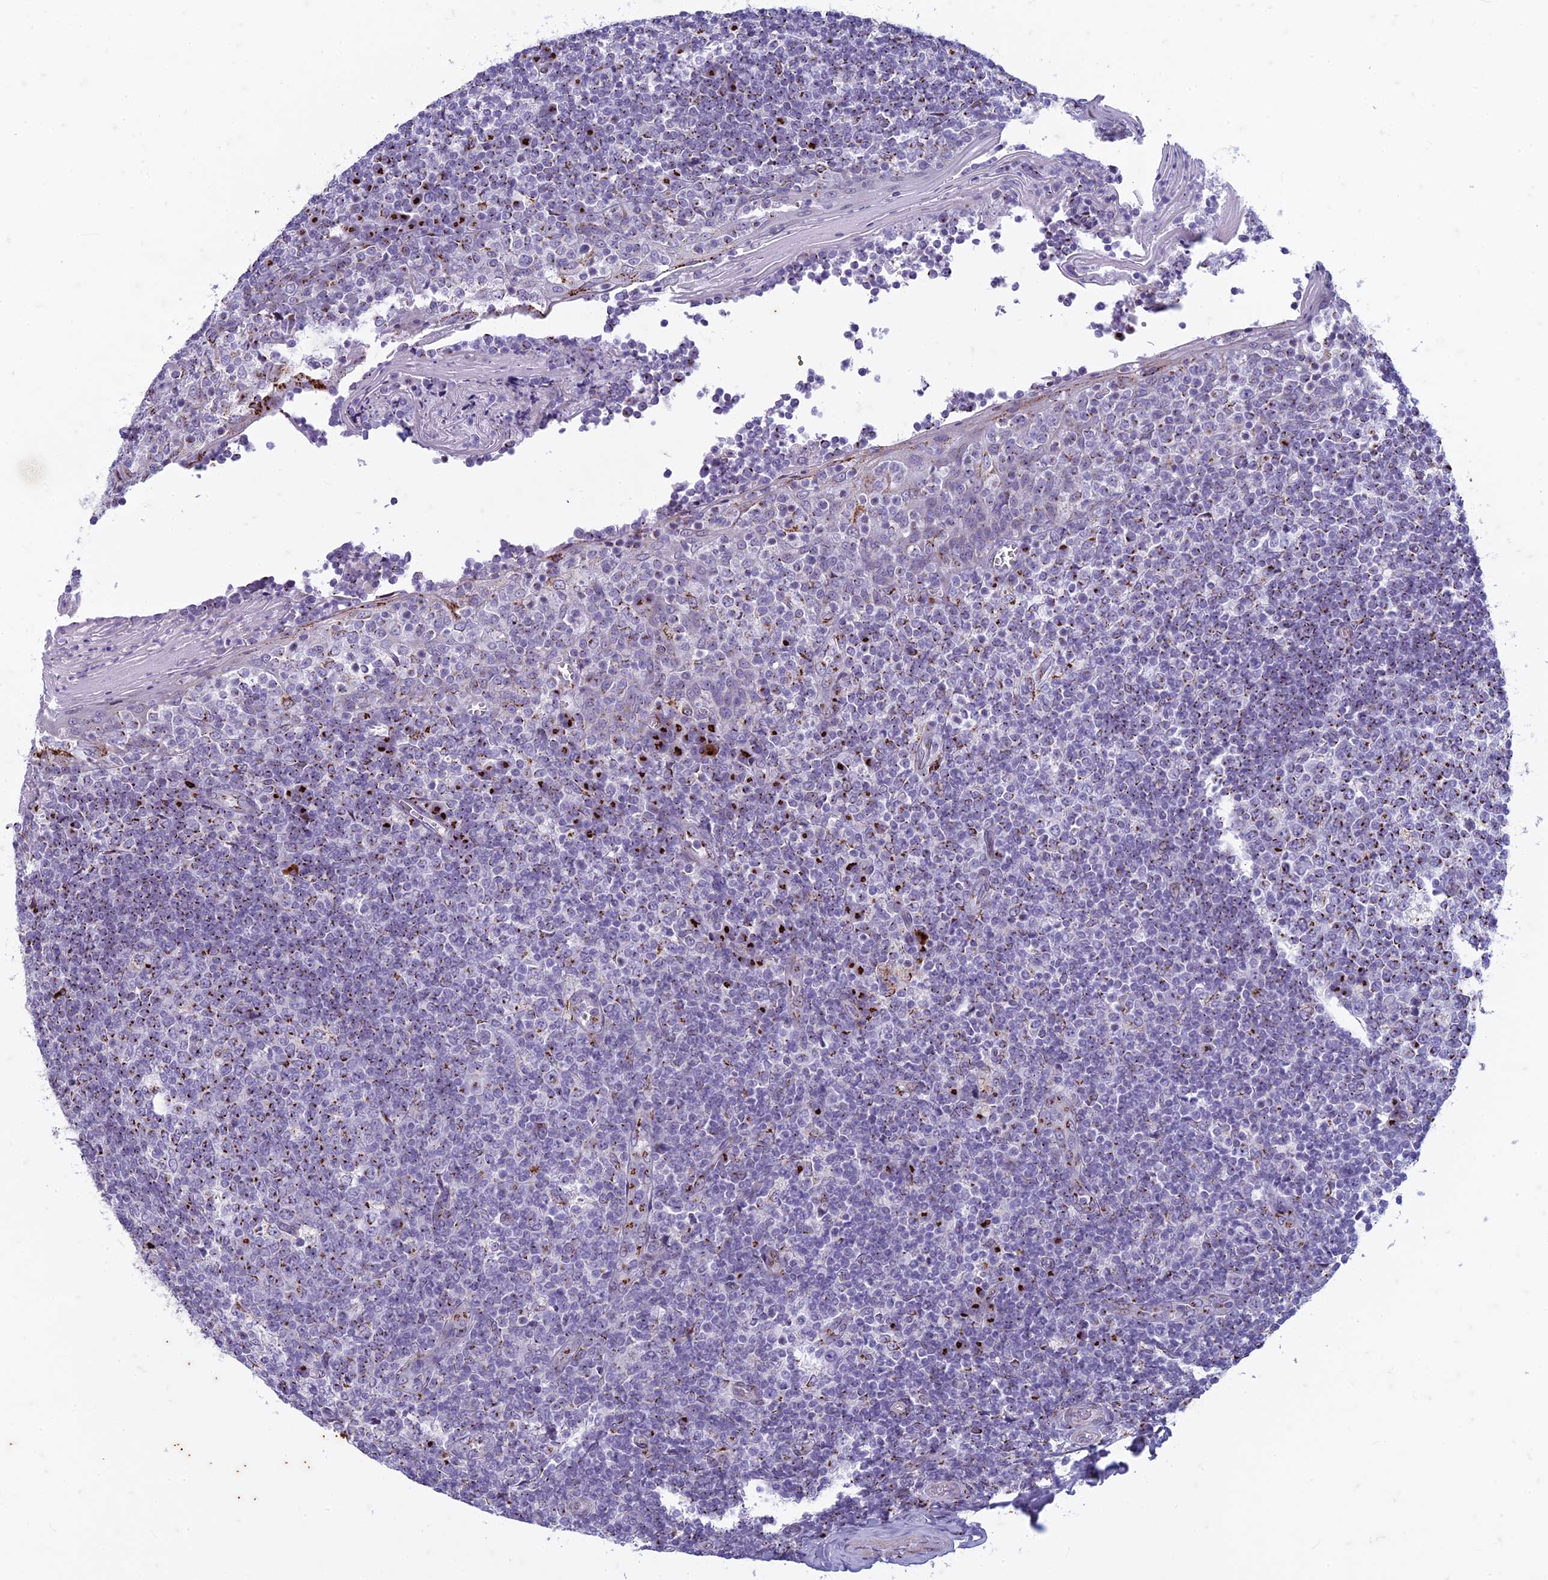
{"staining": {"intensity": "strong", "quantity": "25%-75%", "location": "cytoplasmic/membranous"}, "tissue": "tonsil", "cell_type": "Germinal center cells", "image_type": "normal", "snomed": [{"axis": "morphology", "description": "Normal tissue, NOS"}, {"axis": "topography", "description": "Tonsil"}], "caption": "An immunohistochemistry image of benign tissue is shown. Protein staining in brown highlights strong cytoplasmic/membranous positivity in tonsil within germinal center cells.", "gene": "FAM3C", "patient": {"sex": "female", "age": 19}}